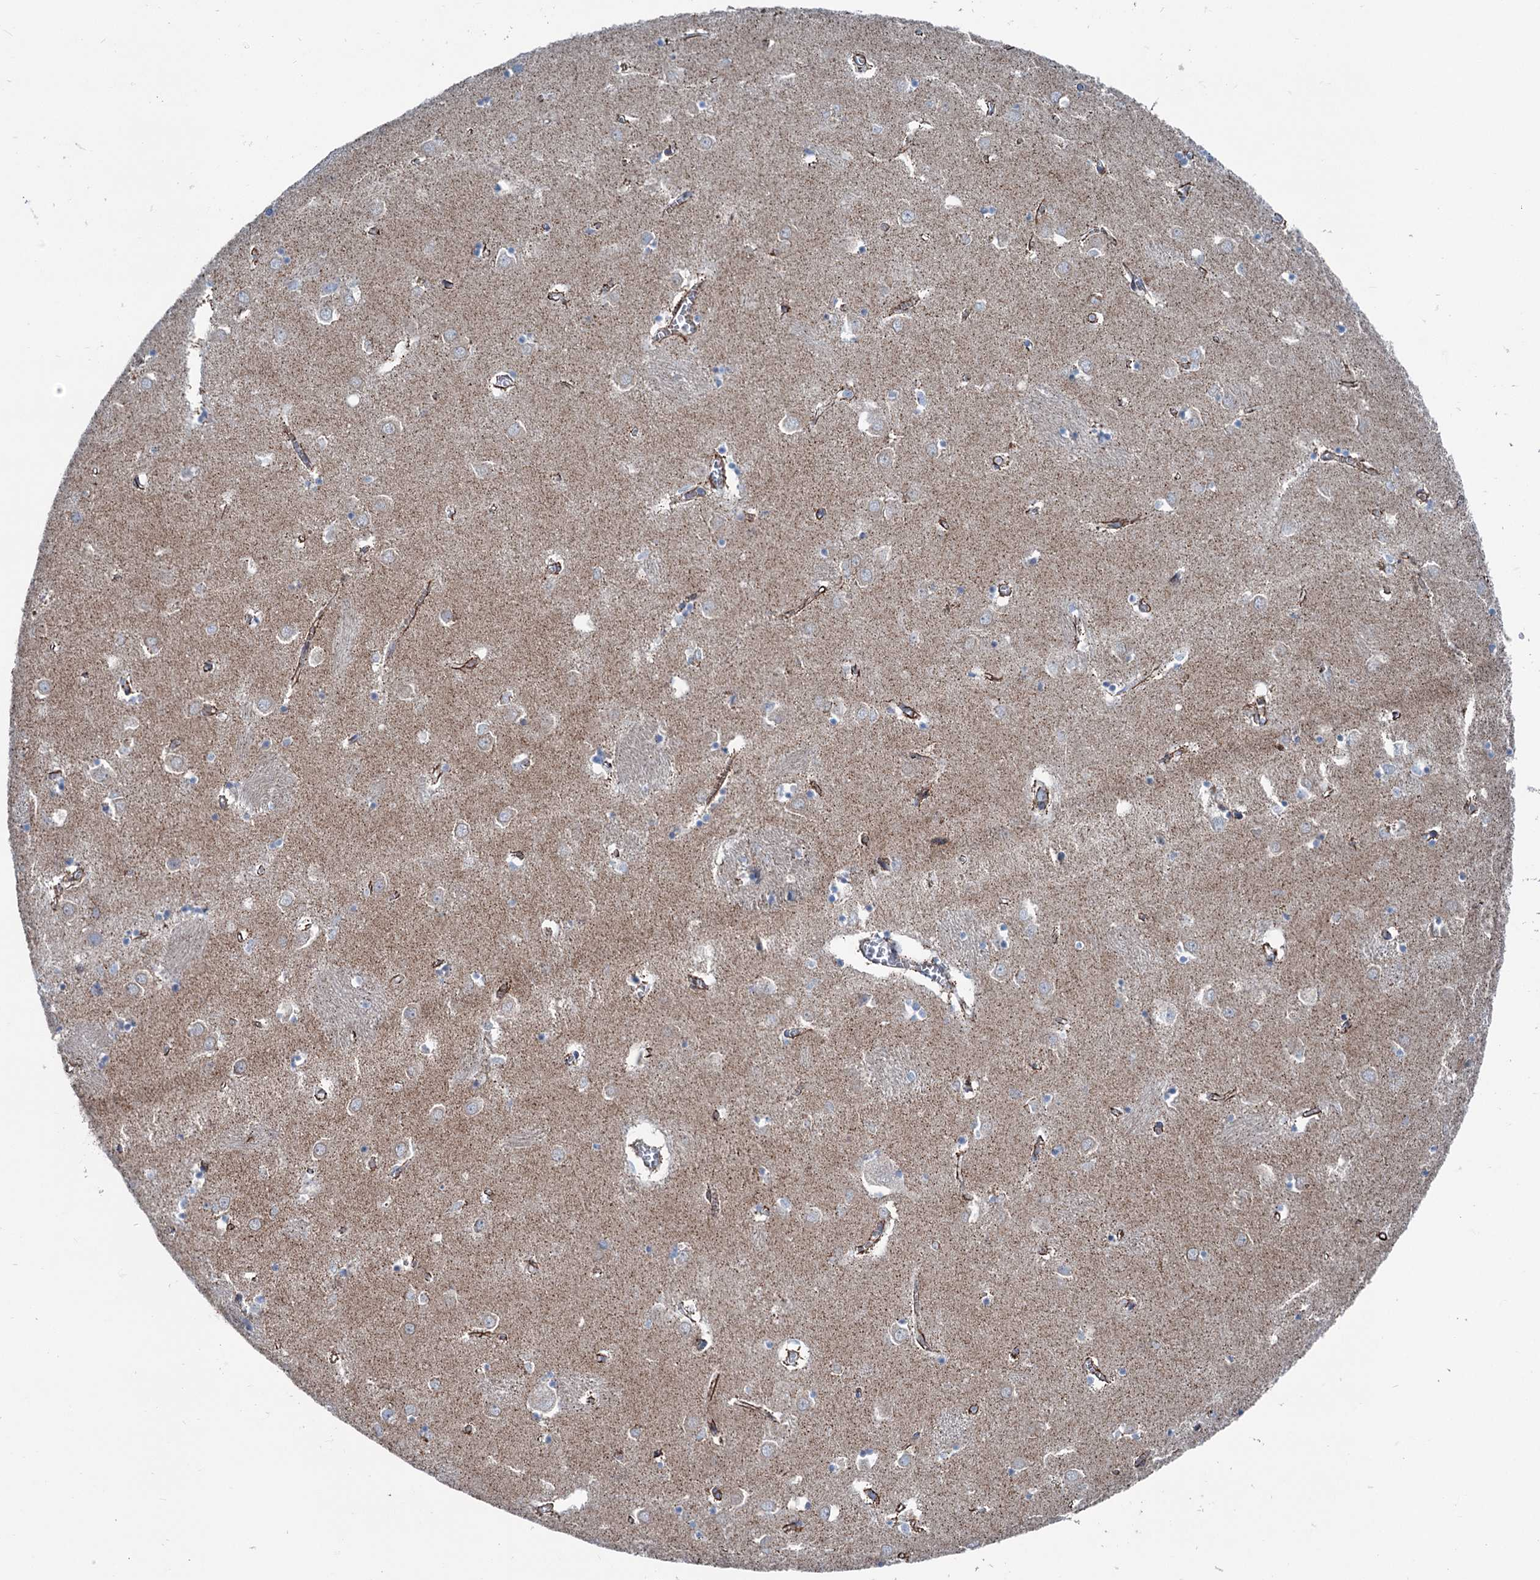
{"staining": {"intensity": "negative", "quantity": "none", "location": "none"}, "tissue": "caudate", "cell_type": "Glial cells", "image_type": "normal", "snomed": [{"axis": "morphology", "description": "Normal tissue, NOS"}, {"axis": "topography", "description": "Lateral ventricle wall"}], "caption": "DAB immunohistochemical staining of unremarkable human caudate displays no significant staining in glial cells.", "gene": "CALCOCO1", "patient": {"sex": "male", "age": 70}}